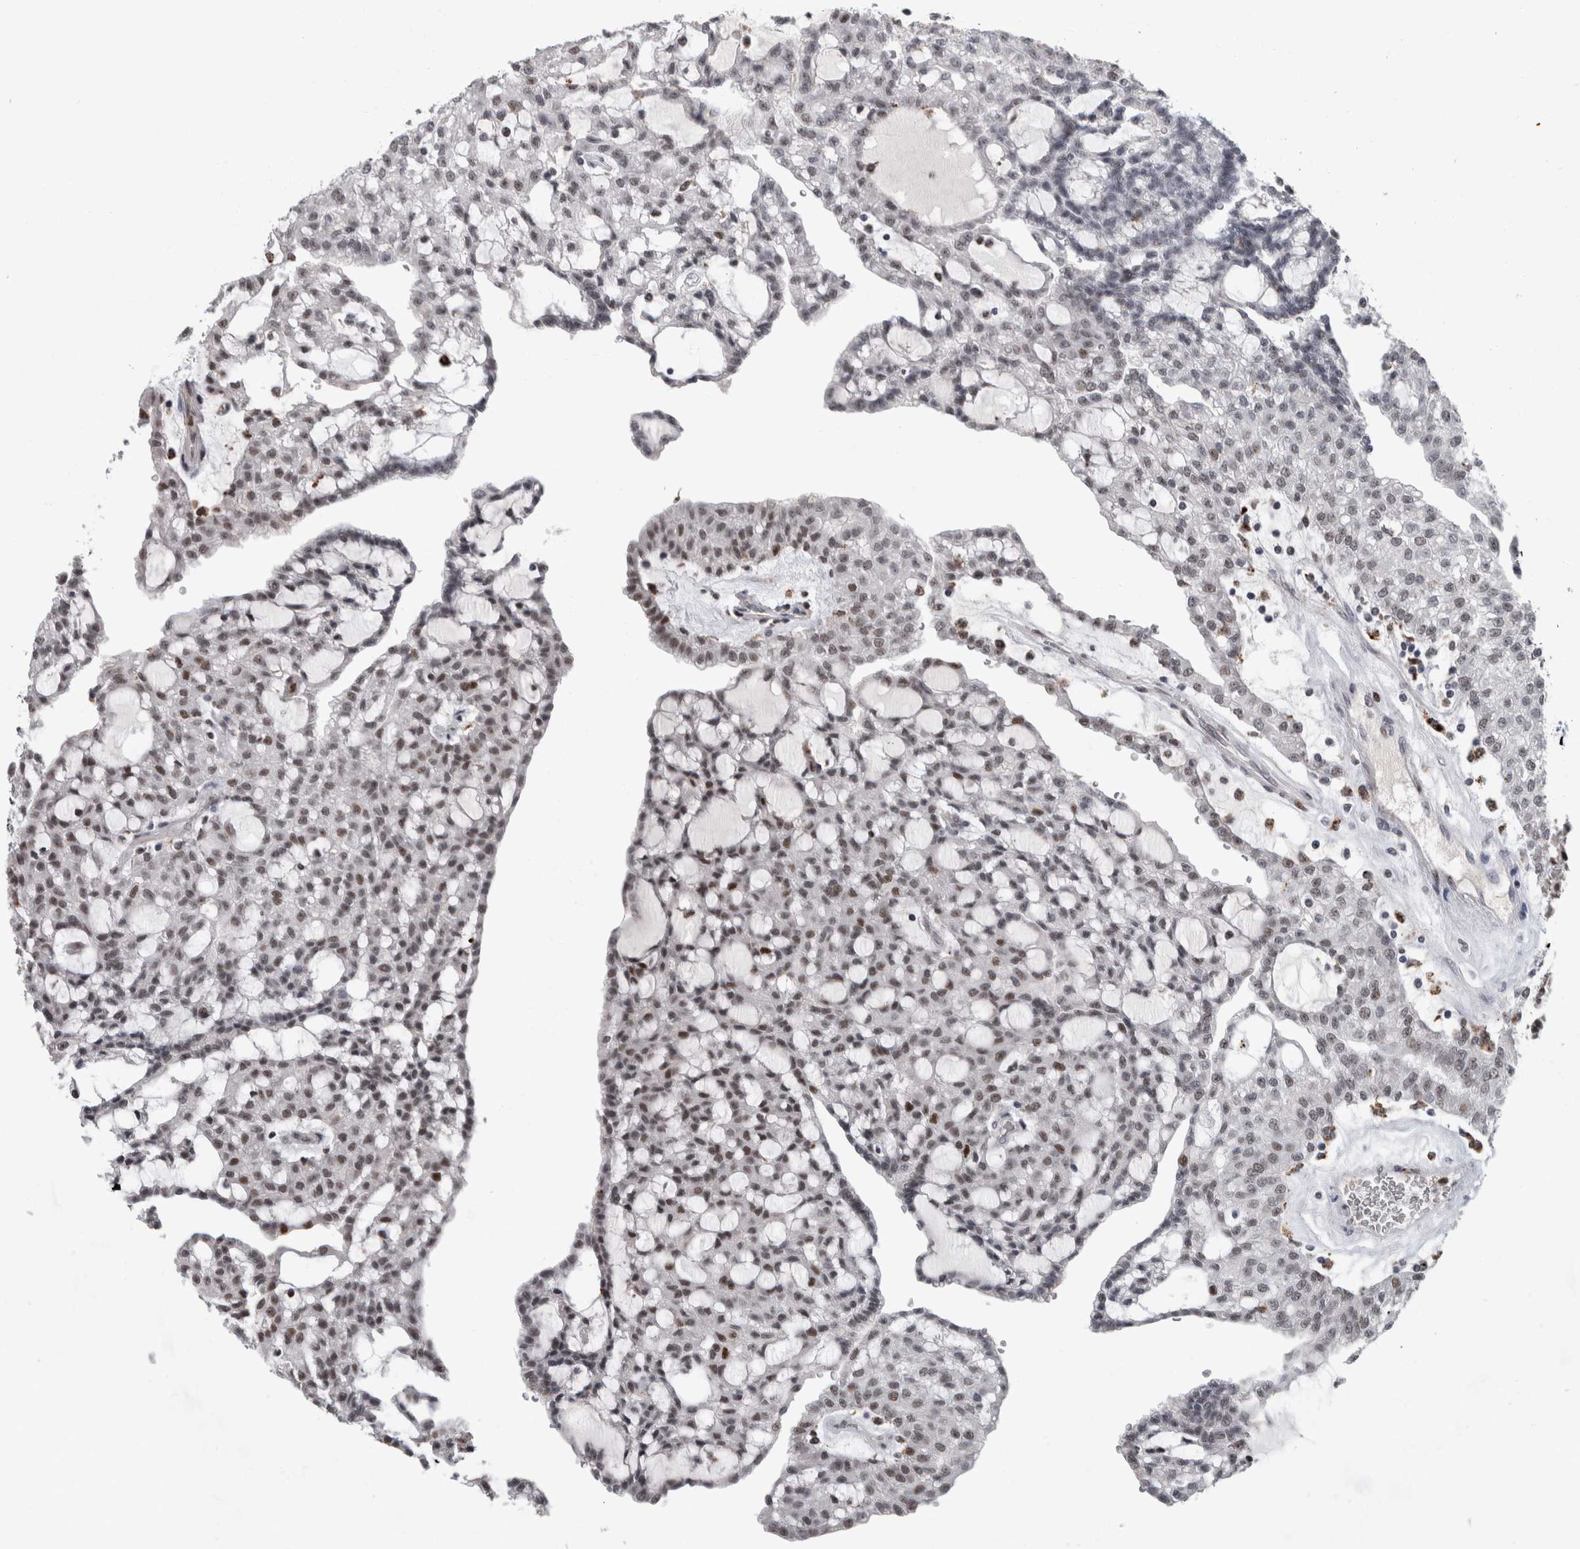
{"staining": {"intensity": "weak", "quantity": ">75%", "location": "nuclear"}, "tissue": "renal cancer", "cell_type": "Tumor cells", "image_type": "cancer", "snomed": [{"axis": "morphology", "description": "Adenocarcinoma, NOS"}, {"axis": "topography", "description": "Kidney"}], "caption": "Protein analysis of adenocarcinoma (renal) tissue demonstrates weak nuclear expression in approximately >75% of tumor cells.", "gene": "POLD2", "patient": {"sex": "male", "age": 63}}